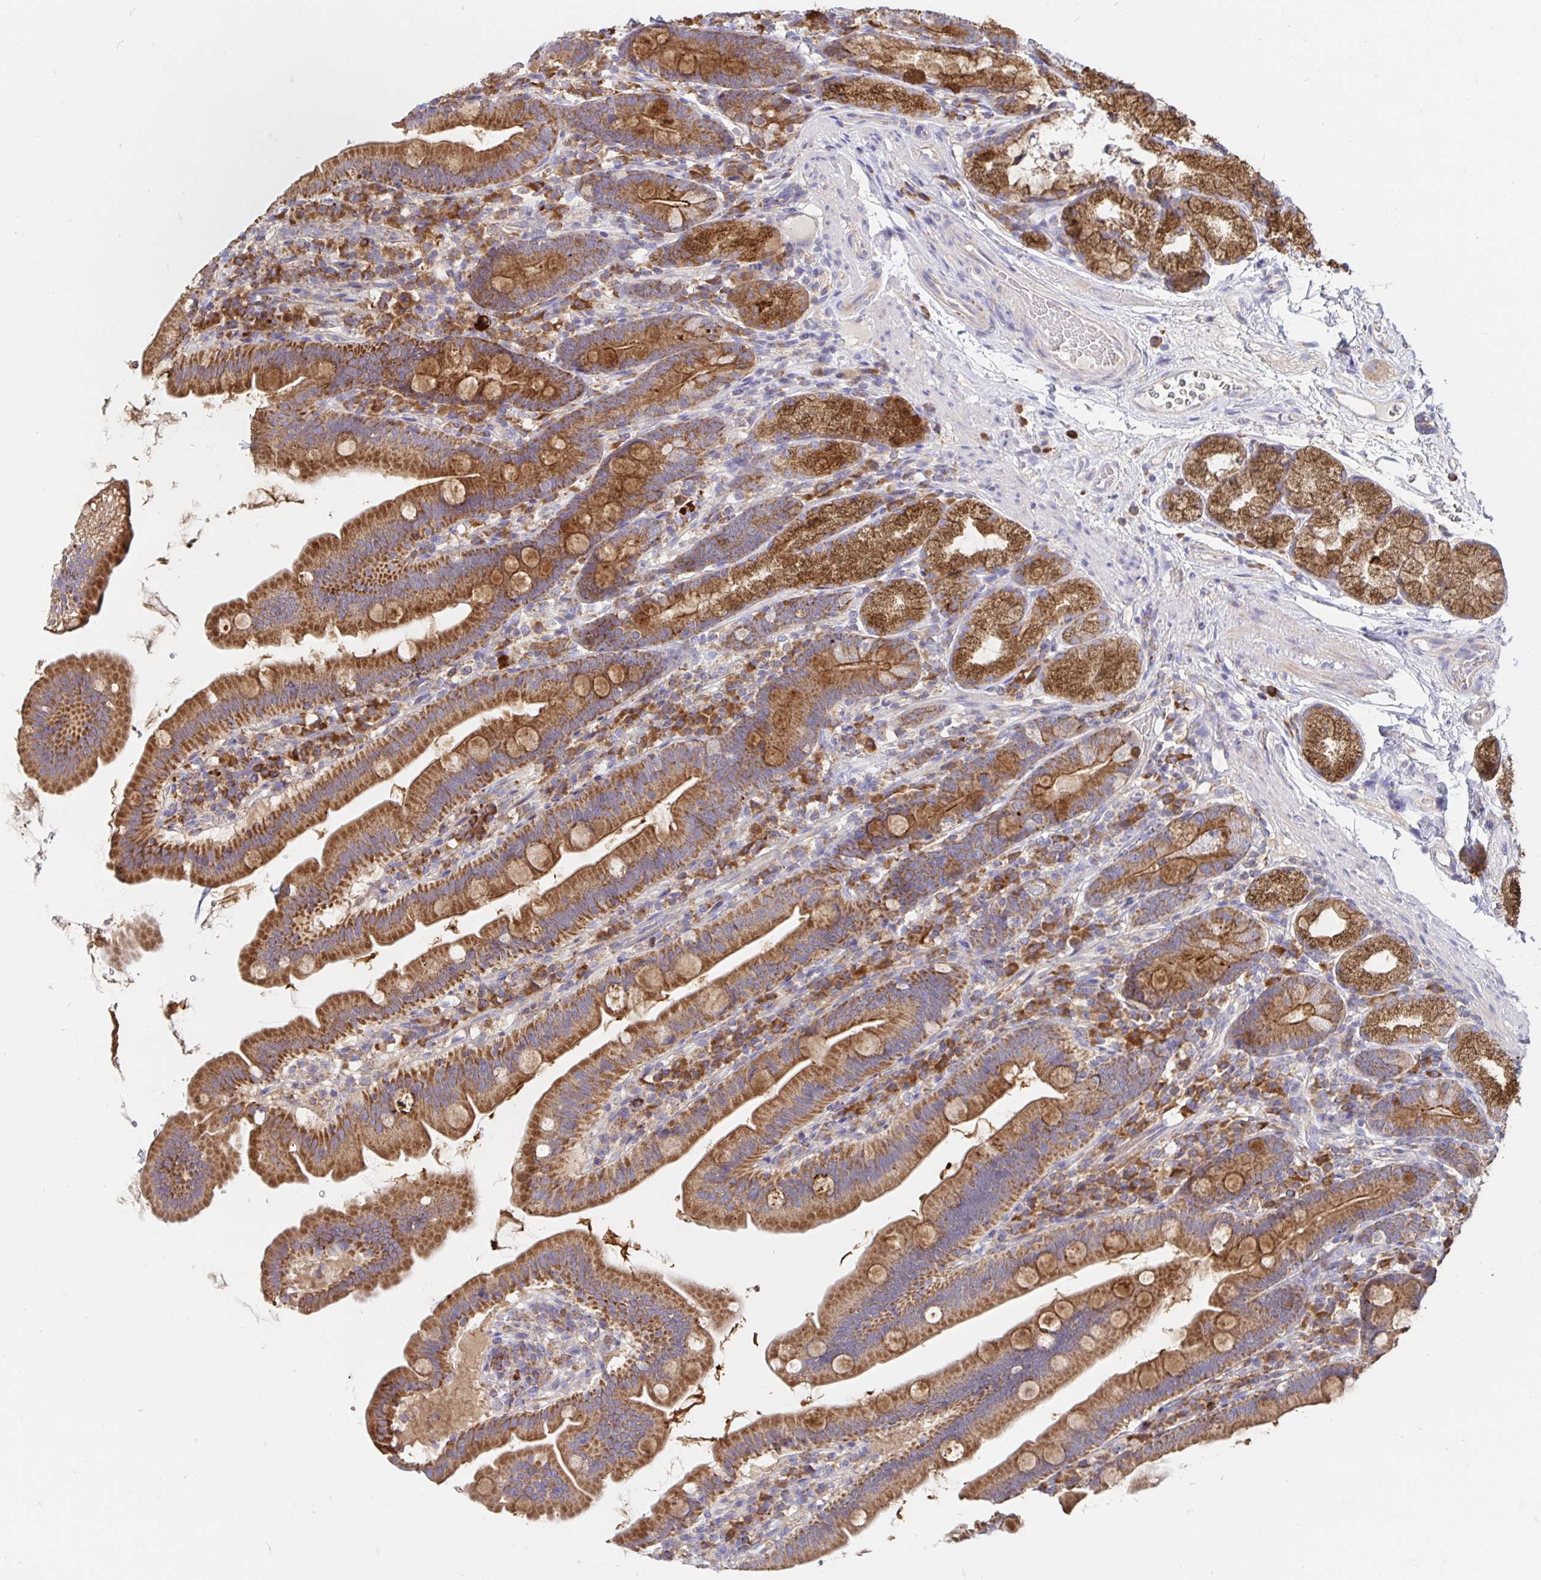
{"staining": {"intensity": "strong", "quantity": ">75%", "location": "cytoplasmic/membranous"}, "tissue": "duodenum", "cell_type": "Glandular cells", "image_type": "normal", "snomed": [{"axis": "morphology", "description": "Normal tissue, NOS"}, {"axis": "topography", "description": "Duodenum"}], "caption": "Immunohistochemistry staining of benign duodenum, which displays high levels of strong cytoplasmic/membranous expression in approximately >75% of glandular cells indicating strong cytoplasmic/membranous protein expression. The staining was performed using DAB (brown) for protein detection and nuclei were counterstained in hematoxylin (blue).", "gene": "PRDX3", "patient": {"sex": "female", "age": 67}}